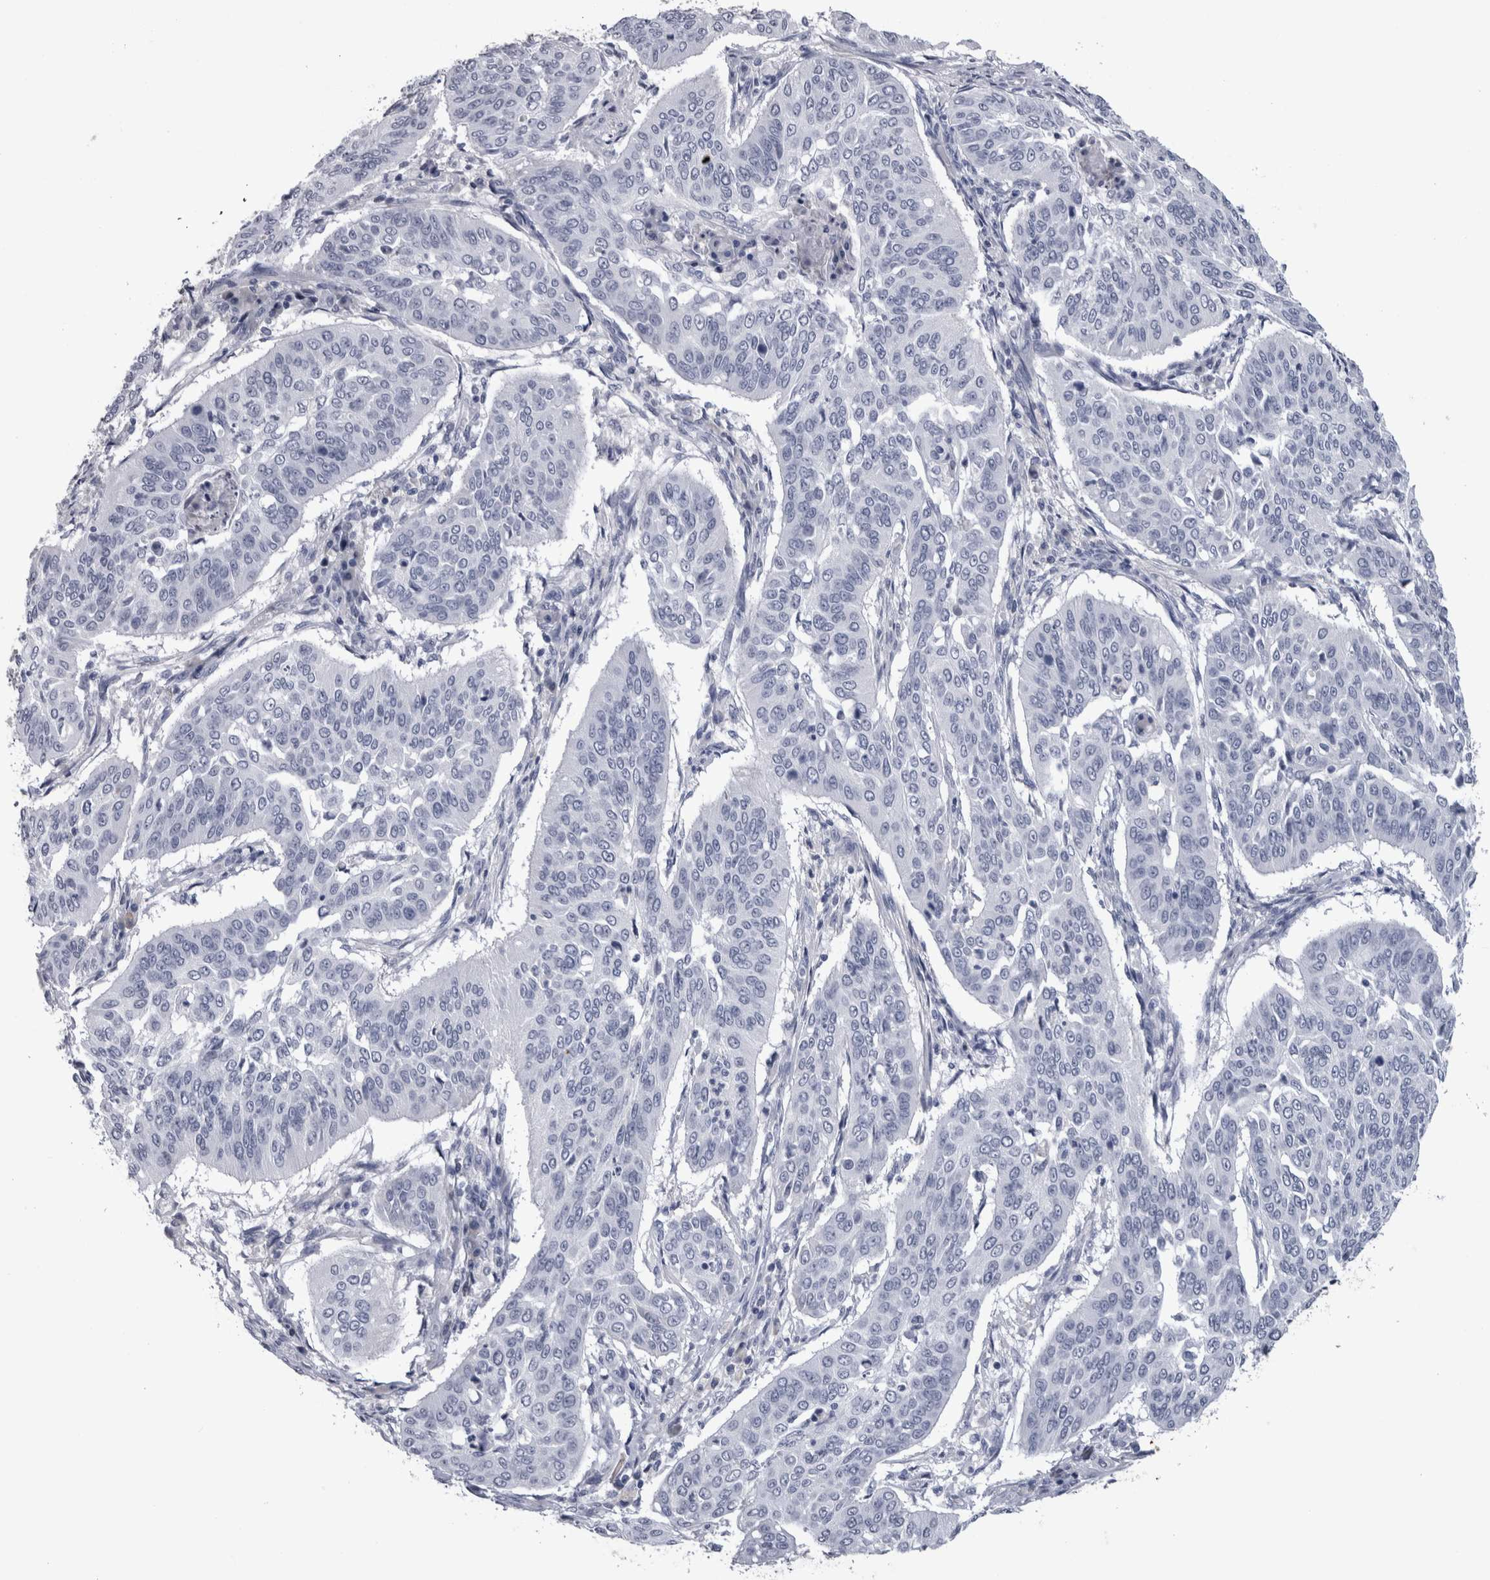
{"staining": {"intensity": "negative", "quantity": "none", "location": "none"}, "tissue": "cervical cancer", "cell_type": "Tumor cells", "image_type": "cancer", "snomed": [{"axis": "morphology", "description": "Normal tissue, NOS"}, {"axis": "morphology", "description": "Squamous cell carcinoma, NOS"}, {"axis": "topography", "description": "Cervix"}], "caption": "Immunohistochemical staining of human squamous cell carcinoma (cervical) demonstrates no significant expression in tumor cells.", "gene": "PAX5", "patient": {"sex": "female", "age": 39}}